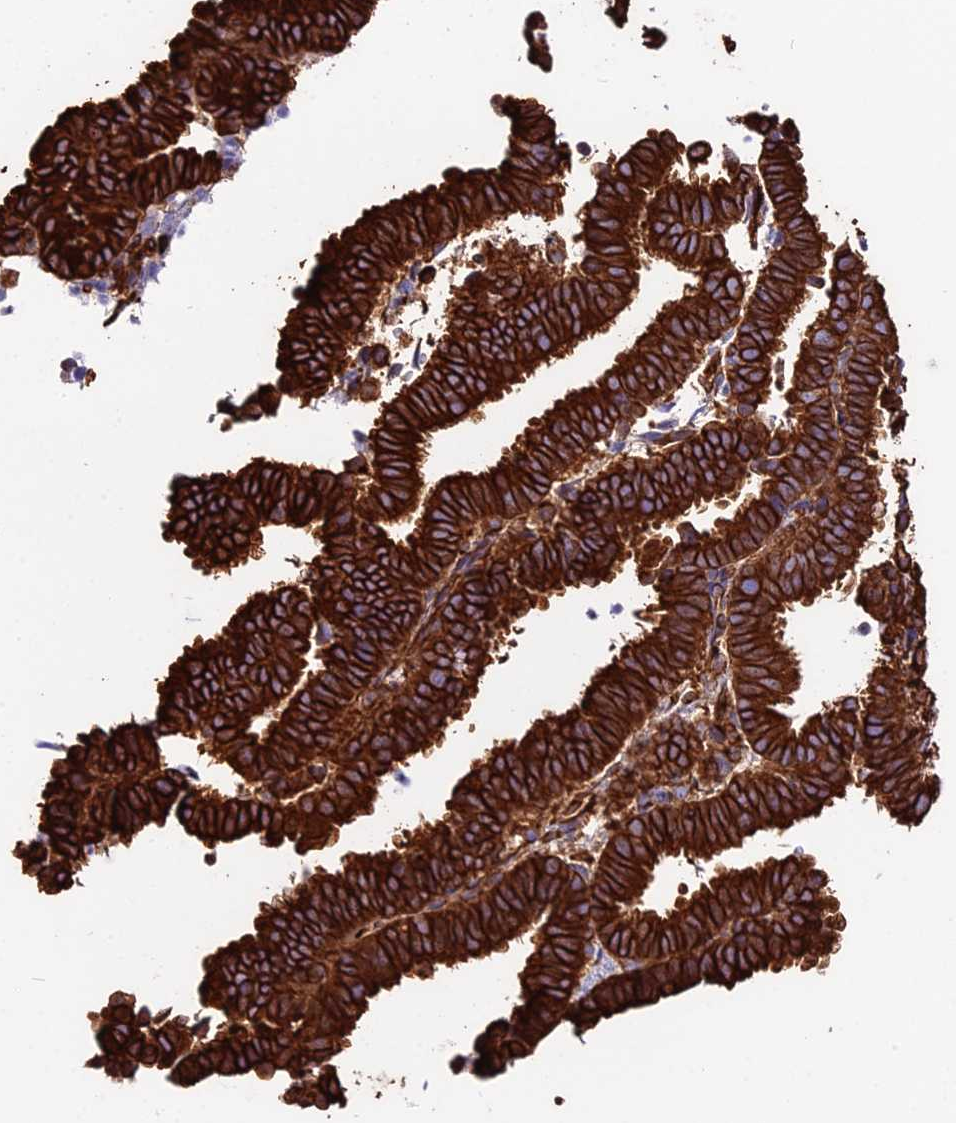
{"staining": {"intensity": "strong", "quantity": ">75%", "location": "cytoplasmic/membranous"}, "tissue": "endometrial cancer", "cell_type": "Tumor cells", "image_type": "cancer", "snomed": [{"axis": "morphology", "description": "Adenocarcinoma, NOS"}, {"axis": "topography", "description": "Endometrium"}], "caption": "An image of endometrial cancer stained for a protein reveals strong cytoplasmic/membranous brown staining in tumor cells.", "gene": "TUBA3D", "patient": {"sex": "female", "age": 70}}